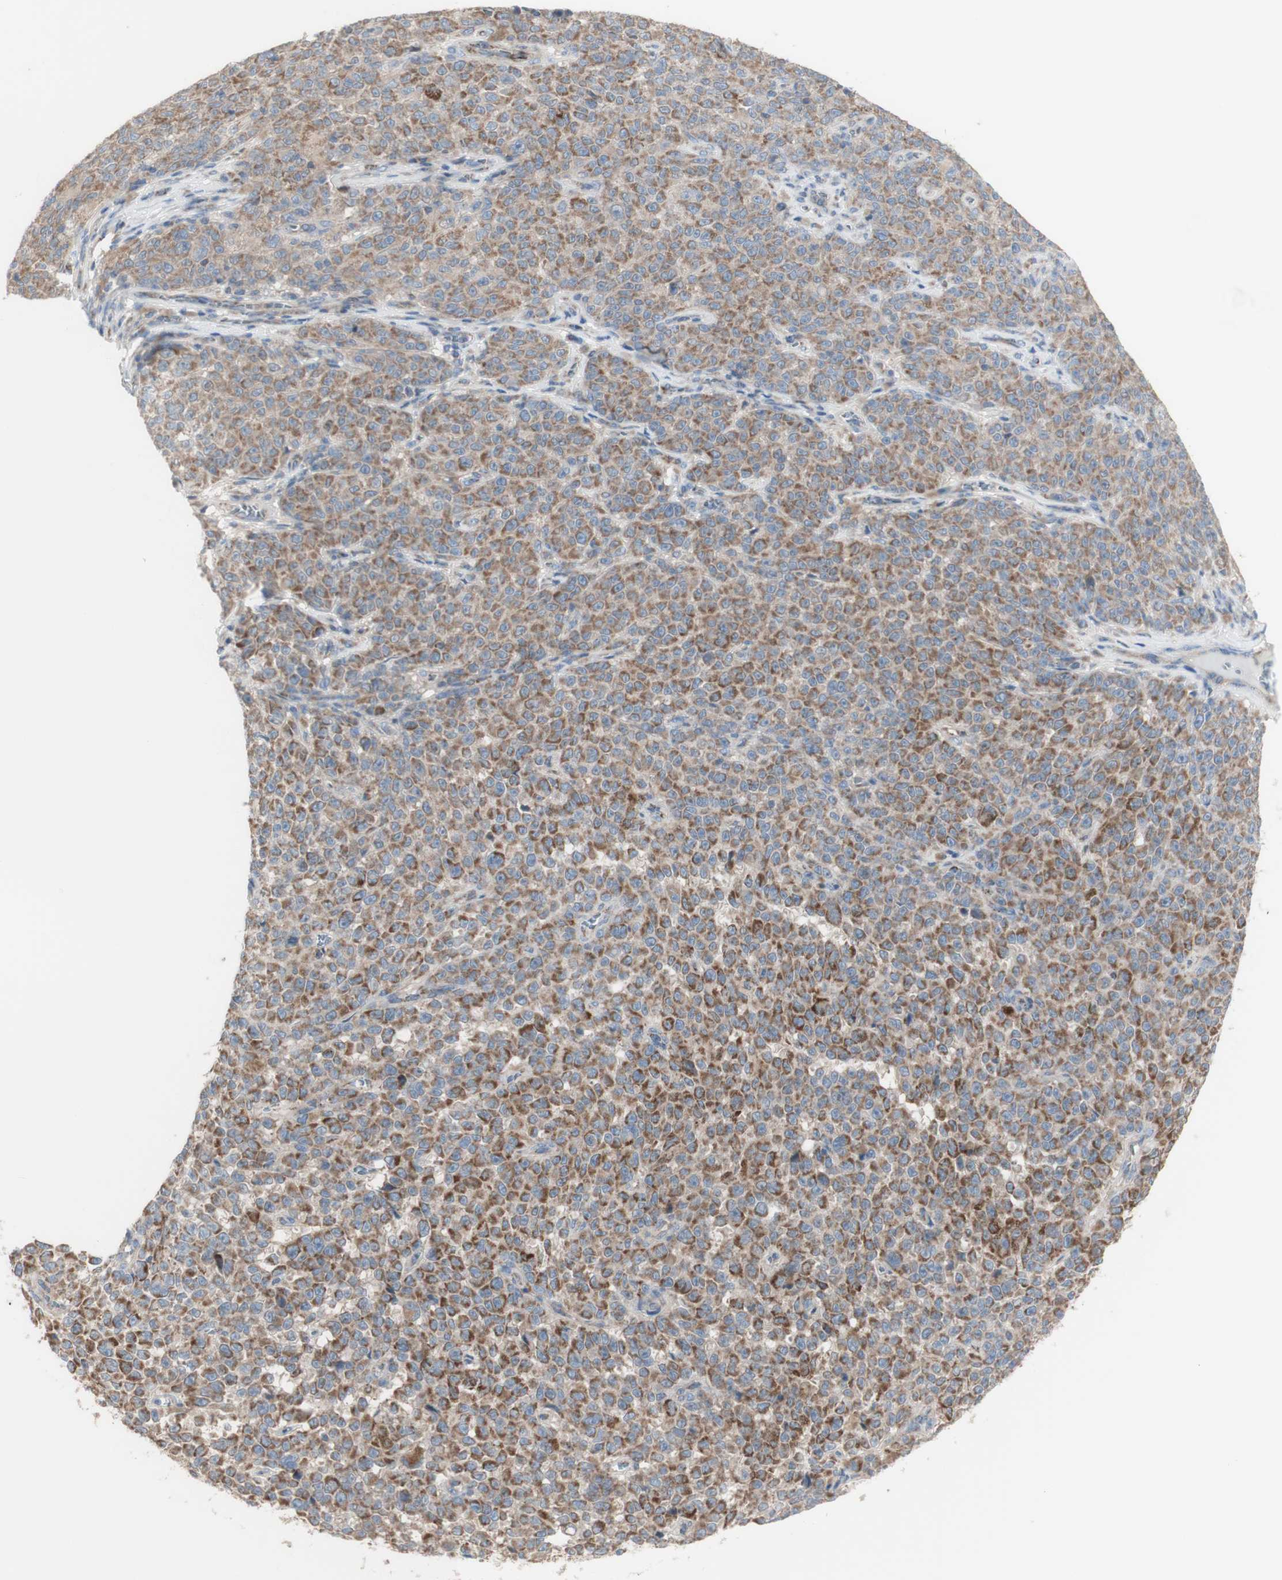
{"staining": {"intensity": "moderate", "quantity": "25%-75%", "location": "cytoplasmic/membranous"}, "tissue": "melanoma", "cell_type": "Tumor cells", "image_type": "cancer", "snomed": [{"axis": "morphology", "description": "Malignant melanoma, NOS"}, {"axis": "topography", "description": "Skin"}], "caption": "Immunohistochemical staining of human melanoma shows medium levels of moderate cytoplasmic/membranous protein expression in approximately 25%-75% of tumor cells.", "gene": "C3orf52", "patient": {"sex": "female", "age": 82}}